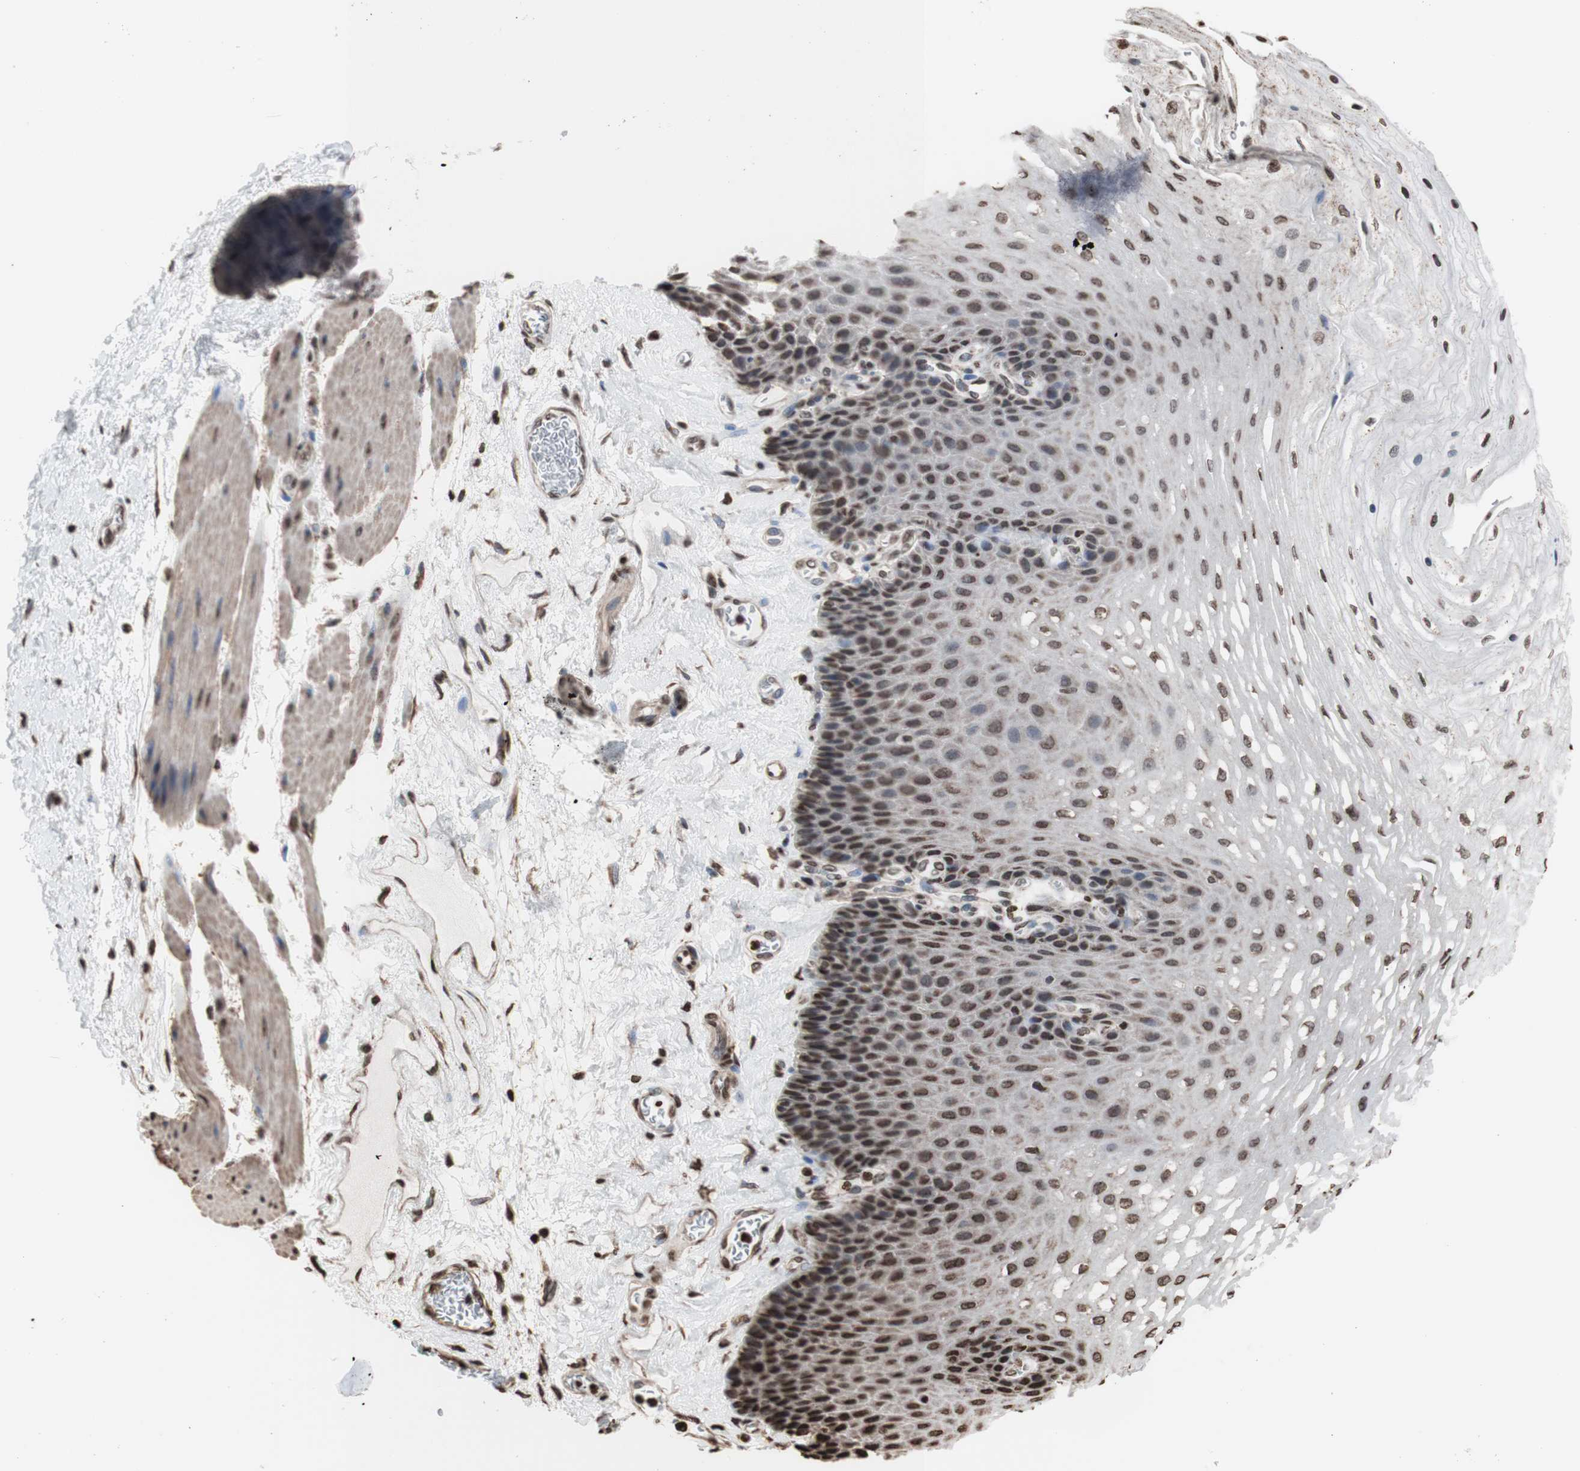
{"staining": {"intensity": "moderate", "quantity": ">75%", "location": "nuclear"}, "tissue": "esophagus", "cell_type": "Squamous epithelial cells", "image_type": "normal", "snomed": [{"axis": "morphology", "description": "Normal tissue, NOS"}, {"axis": "topography", "description": "Esophagus"}], "caption": "Brown immunohistochemical staining in unremarkable esophagus displays moderate nuclear staining in approximately >75% of squamous epithelial cells.", "gene": "SNAI2", "patient": {"sex": "female", "age": 72}}